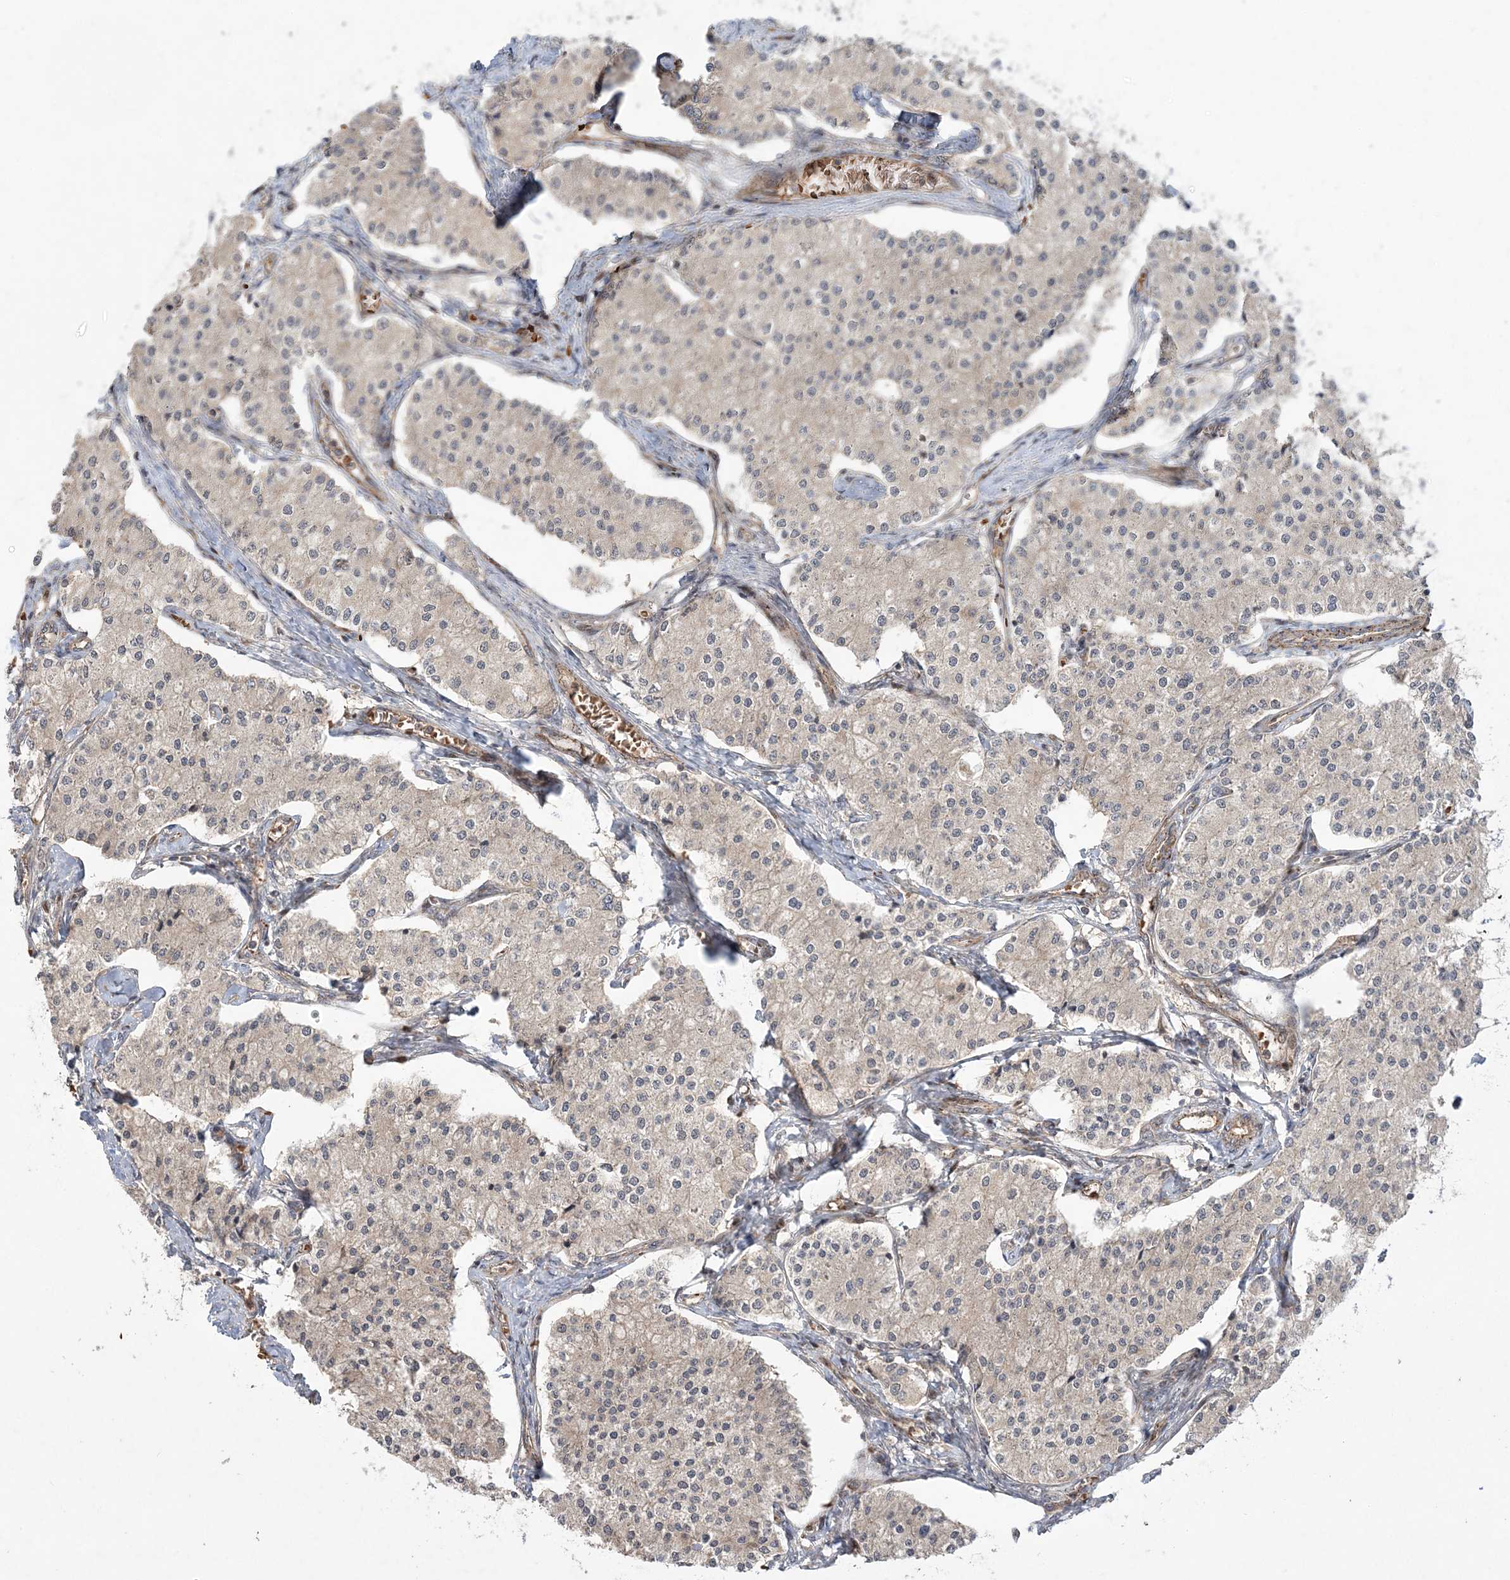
{"staining": {"intensity": "weak", "quantity": "<25%", "location": "cytoplasmic/membranous"}, "tissue": "carcinoid", "cell_type": "Tumor cells", "image_type": "cancer", "snomed": [{"axis": "morphology", "description": "Carcinoid, malignant, NOS"}, {"axis": "topography", "description": "Colon"}], "caption": "High magnification brightfield microscopy of carcinoid stained with DAB (3,3'-diaminobenzidine) (brown) and counterstained with hematoxylin (blue): tumor cells show no significant expression. (DAB immunohistochemistry (IHC) visualized using brightfield microscopy, high magnification).", "gene": "UBTD2", "patient": {"sex": "female", "age": 52}}